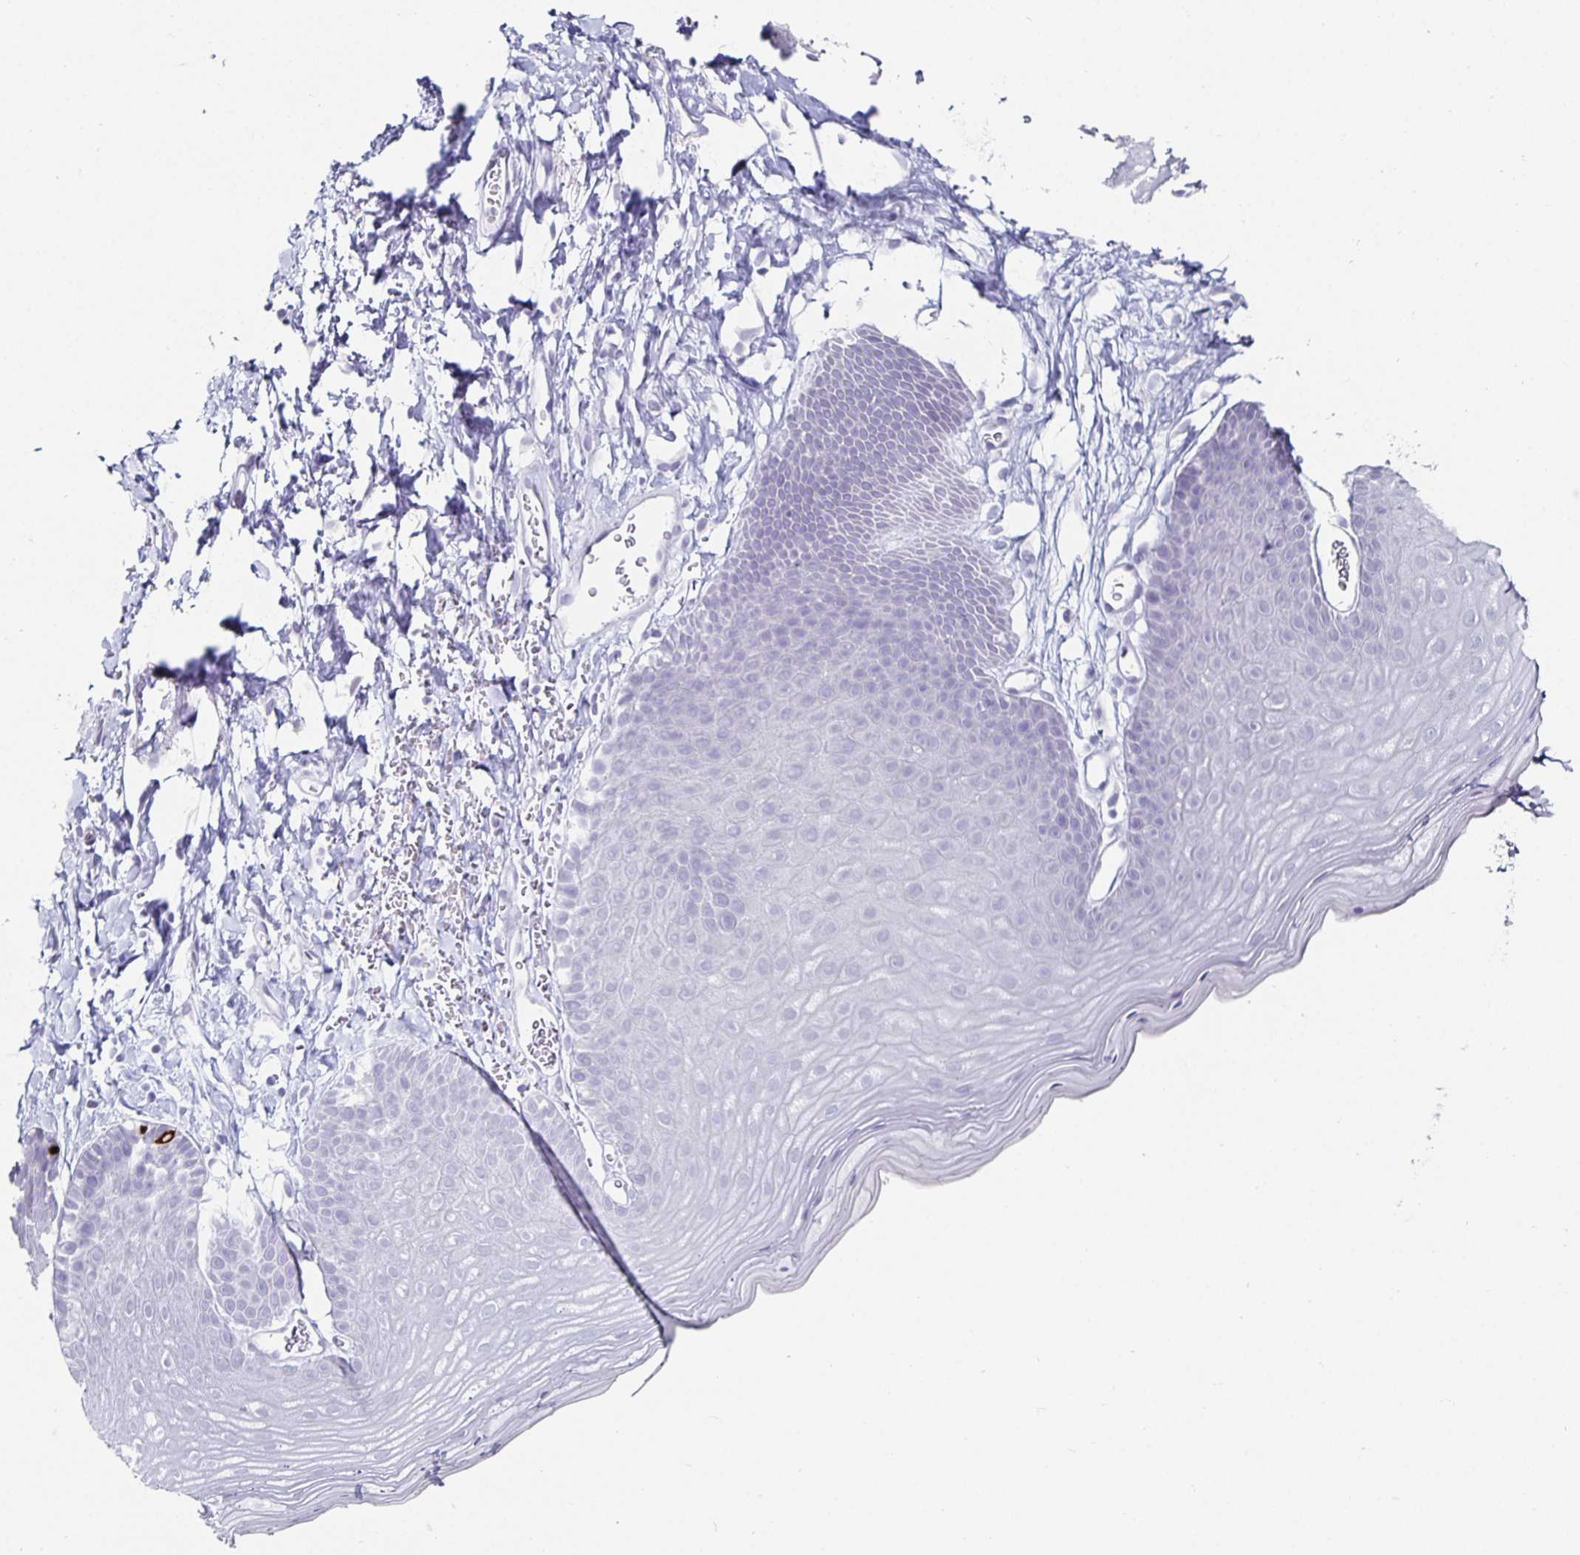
{"staining": {"intensity": "negative", "quantity": "none", "location": "none"}, "tissue": "skin", "cell_type": "Epidermal cells", "image_type": "normal", "snomed": [{"axis": "morphology", "description": "Normal tissue, NOS"}, {"axis": "topography", "description": "Anal"}], "caption": "Skin stained for a protein using immunohistochemistry (IHC) exhibits no expression epidermal cells.", "gene": "CHGA", "patient": {"sex": "male", "age": 53}}